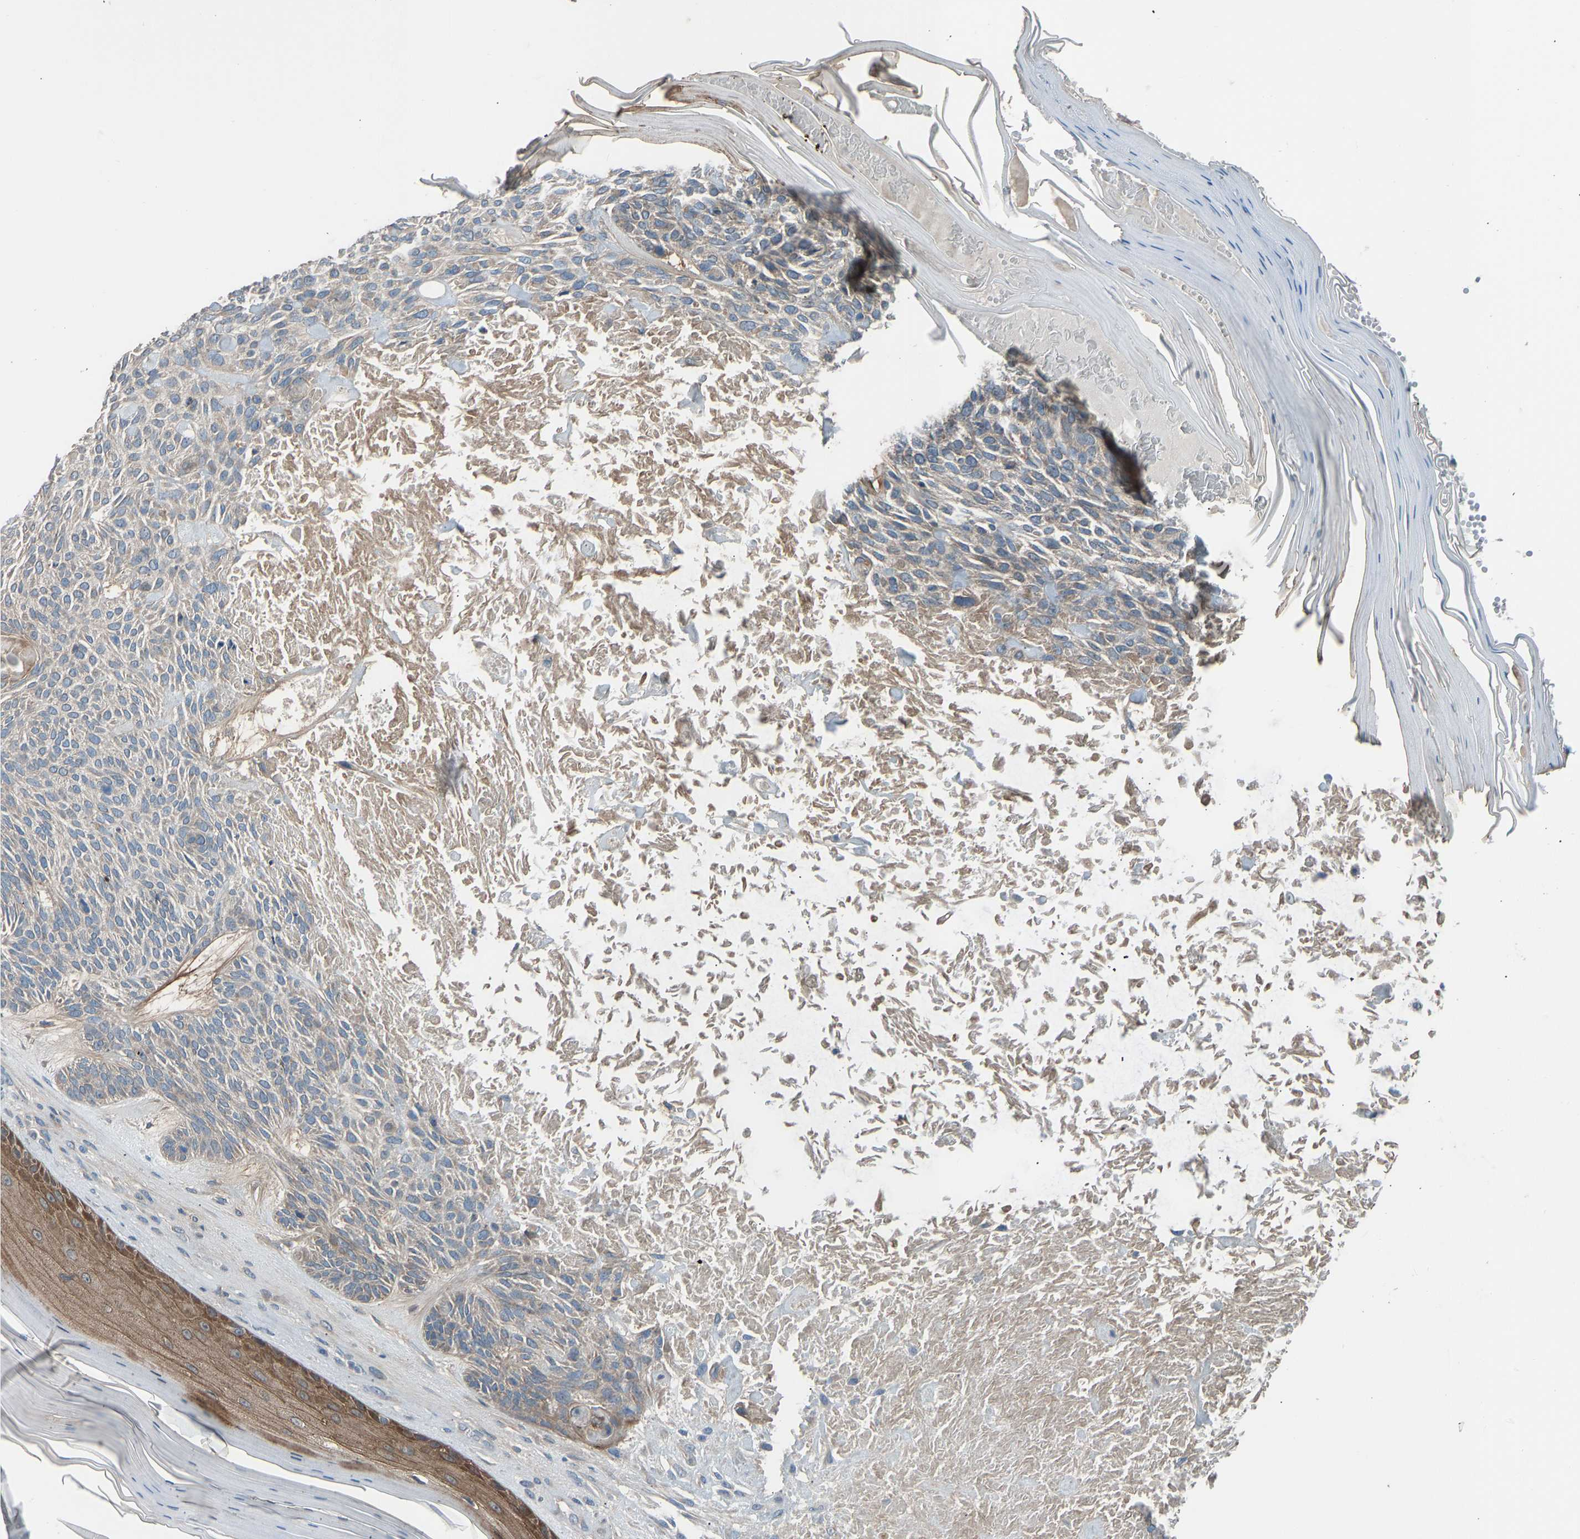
{"staining": {"intensity": "negative", "quantity": "none", "location": "none"}, "tissue": "skin cancer", "cell_type": "Tumor cells", "image_type": "cancer", "snomed": [{"axis": "morphology", "description": "Basal cell carcinoma"}, {"axis": "topography", "description": "Skin"}], "caption": "High power microscopy photomicrograph of an immunohistochemistry (IHC) image of skin cancer, revealing no significant expression in tumor cells.", "gene": "TGFBR3", "patient": {"sex": "male", "age": 55}}